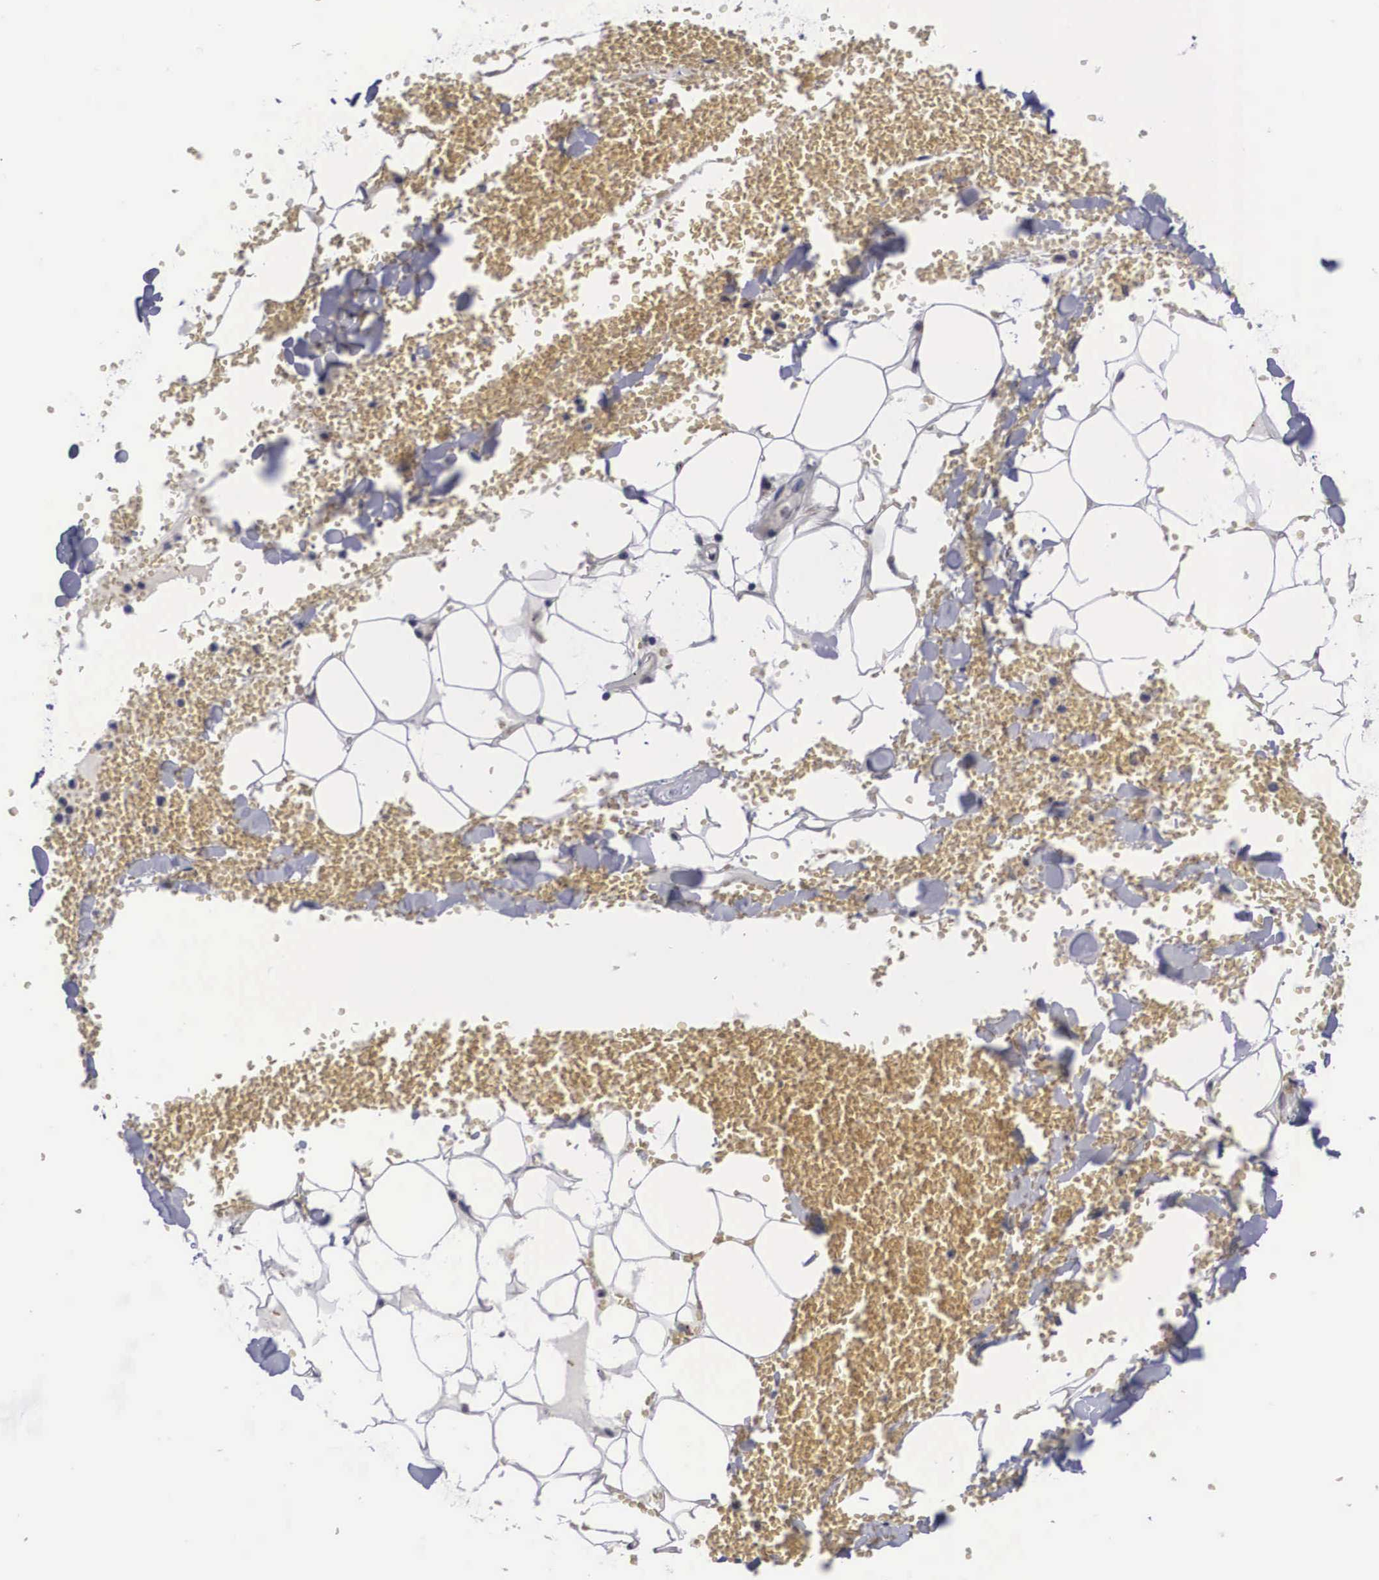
{"staining": {"intensity": "negative", "quantity": "none", "location": "none"}, "tissue": "adipose tissue", "cell_type": "Adipocytes", "image_type": "normal", "snomed": [{"axis": "morphology", "description": "Normal tissue, NOS"}, {"axis": "morphology", "description": "Inflammation, NOS"}, {"axis": "topography", "description": "Lymph node"}, {"axis": "topography", "description": "Peripheral nerve tissue"}], "caption": "Adipocytes are negative for brown protein staining in unremarkable adipose tissue. Brightfield microscopy of immunohistochemistry stained with DAB (brown) and hematoxylin (blue), captured at high magnification.", "gene": "CRELD2", "patient": {"sex": "male", "age": 52}}